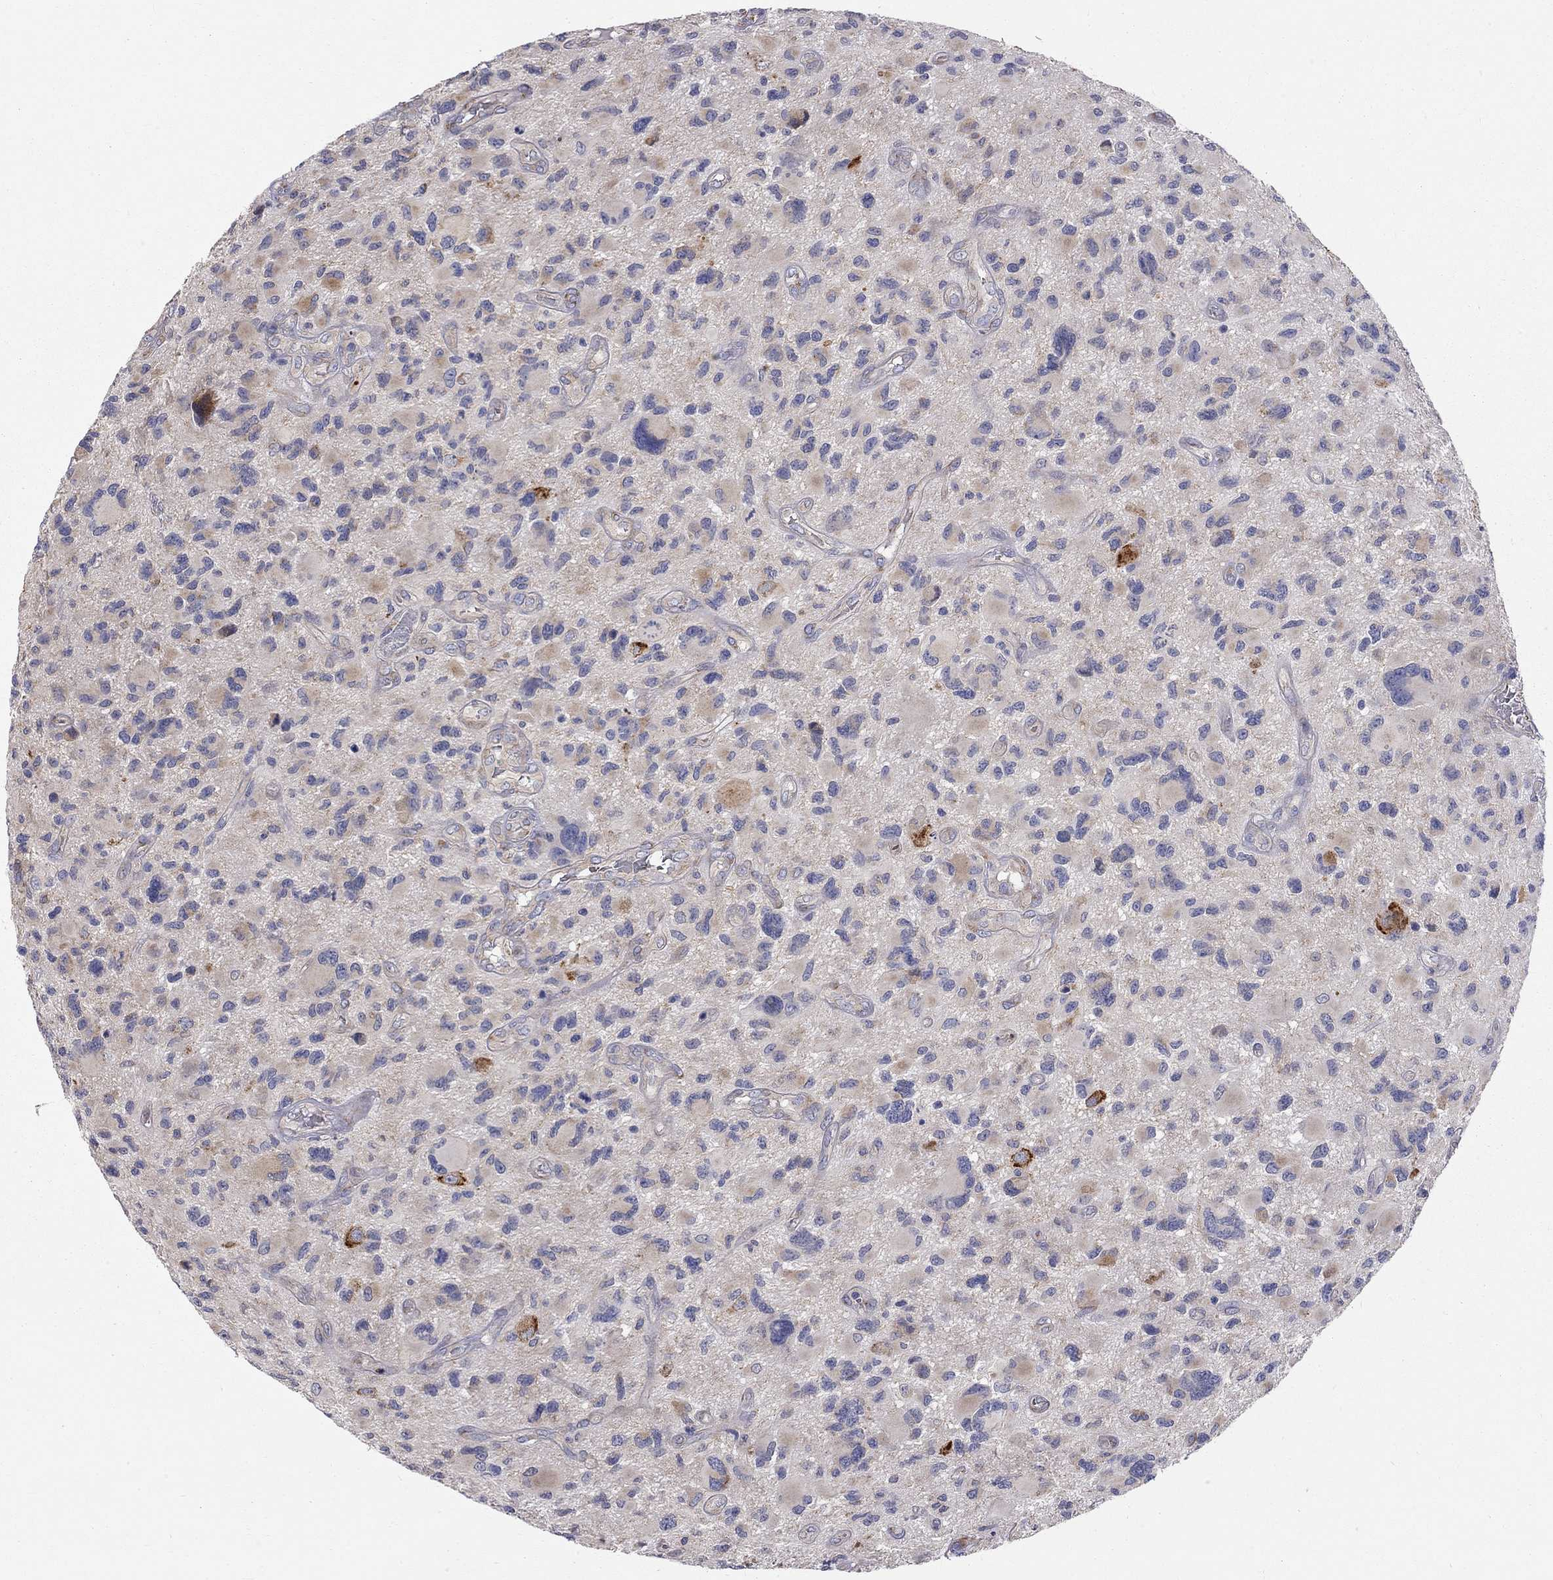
{"staining": {"intensity": "negative", "quantity": "none", "location": "none"}, "tissue": "glioma", "cell_type": "Tumor cells", "image_type": "cancer", "snomed": [{"axis": "morphology", "description": "Glioma, malignant, NOS"}, {"axis": "morphology", "description": "Glioma, malignant, High grade"}, {"axis": "topography", "description": "Brain"}], "caption": "High power microscopy image of an immunohistochemistry image of glioma, revealing no significant staining in tumor cells.", "gene": "CASTOR1", "patient": {"sex": "female", "age": 71}}